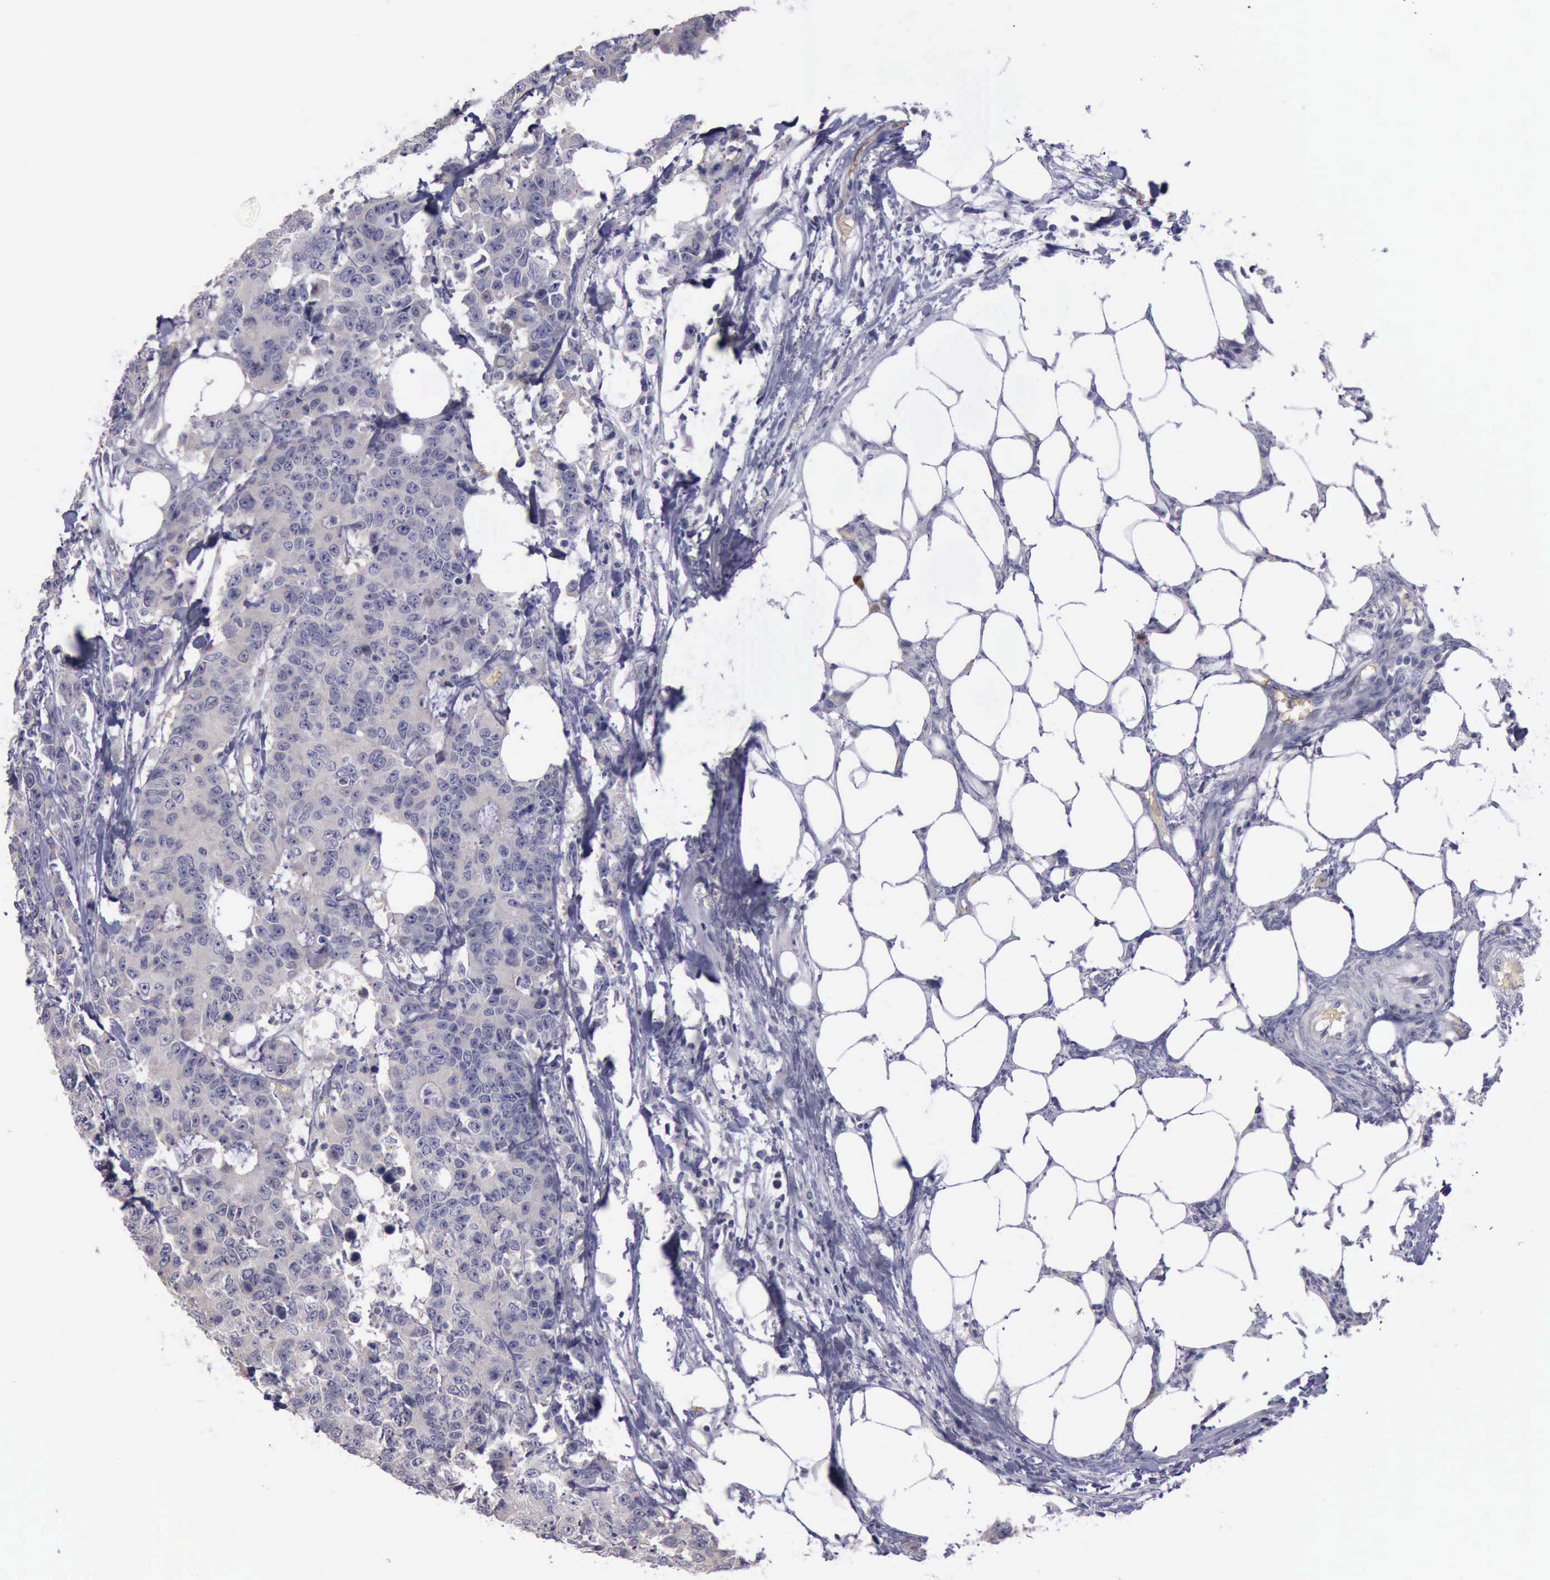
{"staining": {"intensity": "negative", "quantity": "none", "location": "none"}, "tissue": "colorectal cancer", "cell_type": "Tumor cells", "image_type": "cancer", "snomed": [{"axis": "morphology", "description": "Adenocarcinoma, NOS"}, {"axis": "topography", "description": "Colon"}], "caption": "This is an IHC micrograph of adenocarcinoma (colorectal). There is no expression in tumor cells.", "gene": "CEP128", "patient": {"sex": "female", "age": 86}}